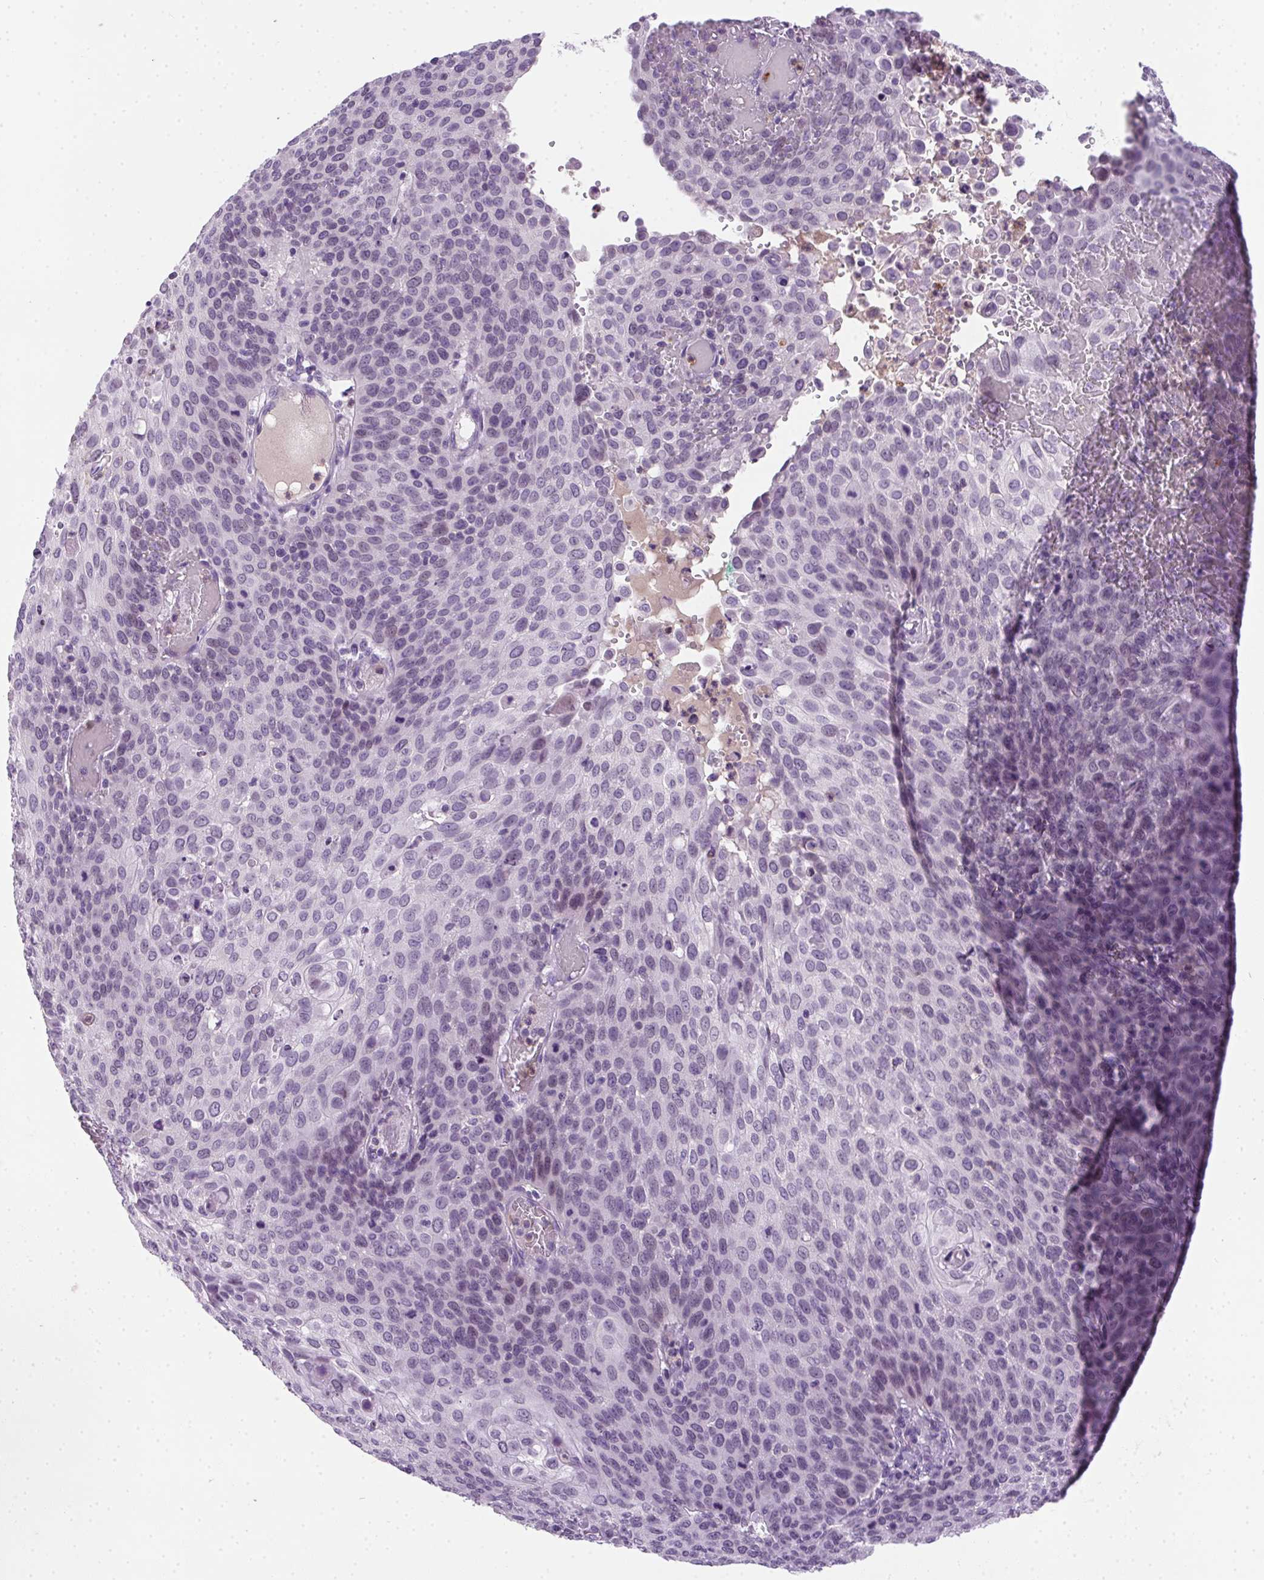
{"staining": {"intensity": "negative", "quantity": "none", "location": "none"}, "tissue": "cervical cancer", "cell_type": "Tumor cells", "image_type": "cancer", "snomed": [{"axis": "morphology", "description": "Squamous cell carcinoma, NOS"}, {"axis": "topography", "description": "Cervix"}], "caption": "This photomicrograph is of cervical cancer stained with immunohistochemistry to label a protein in brown with the nuclei are counter-stained blue. There is no expression in tumor cells. (Stains: DAB (3,3'-diaminobenzidine) immunohistochemistry with hematoxylin counter stain, Microscopy: brightfield microscopy at high magnification).", "gene": "SSTR4", "patient": {"sex": "female", "age": 65}}